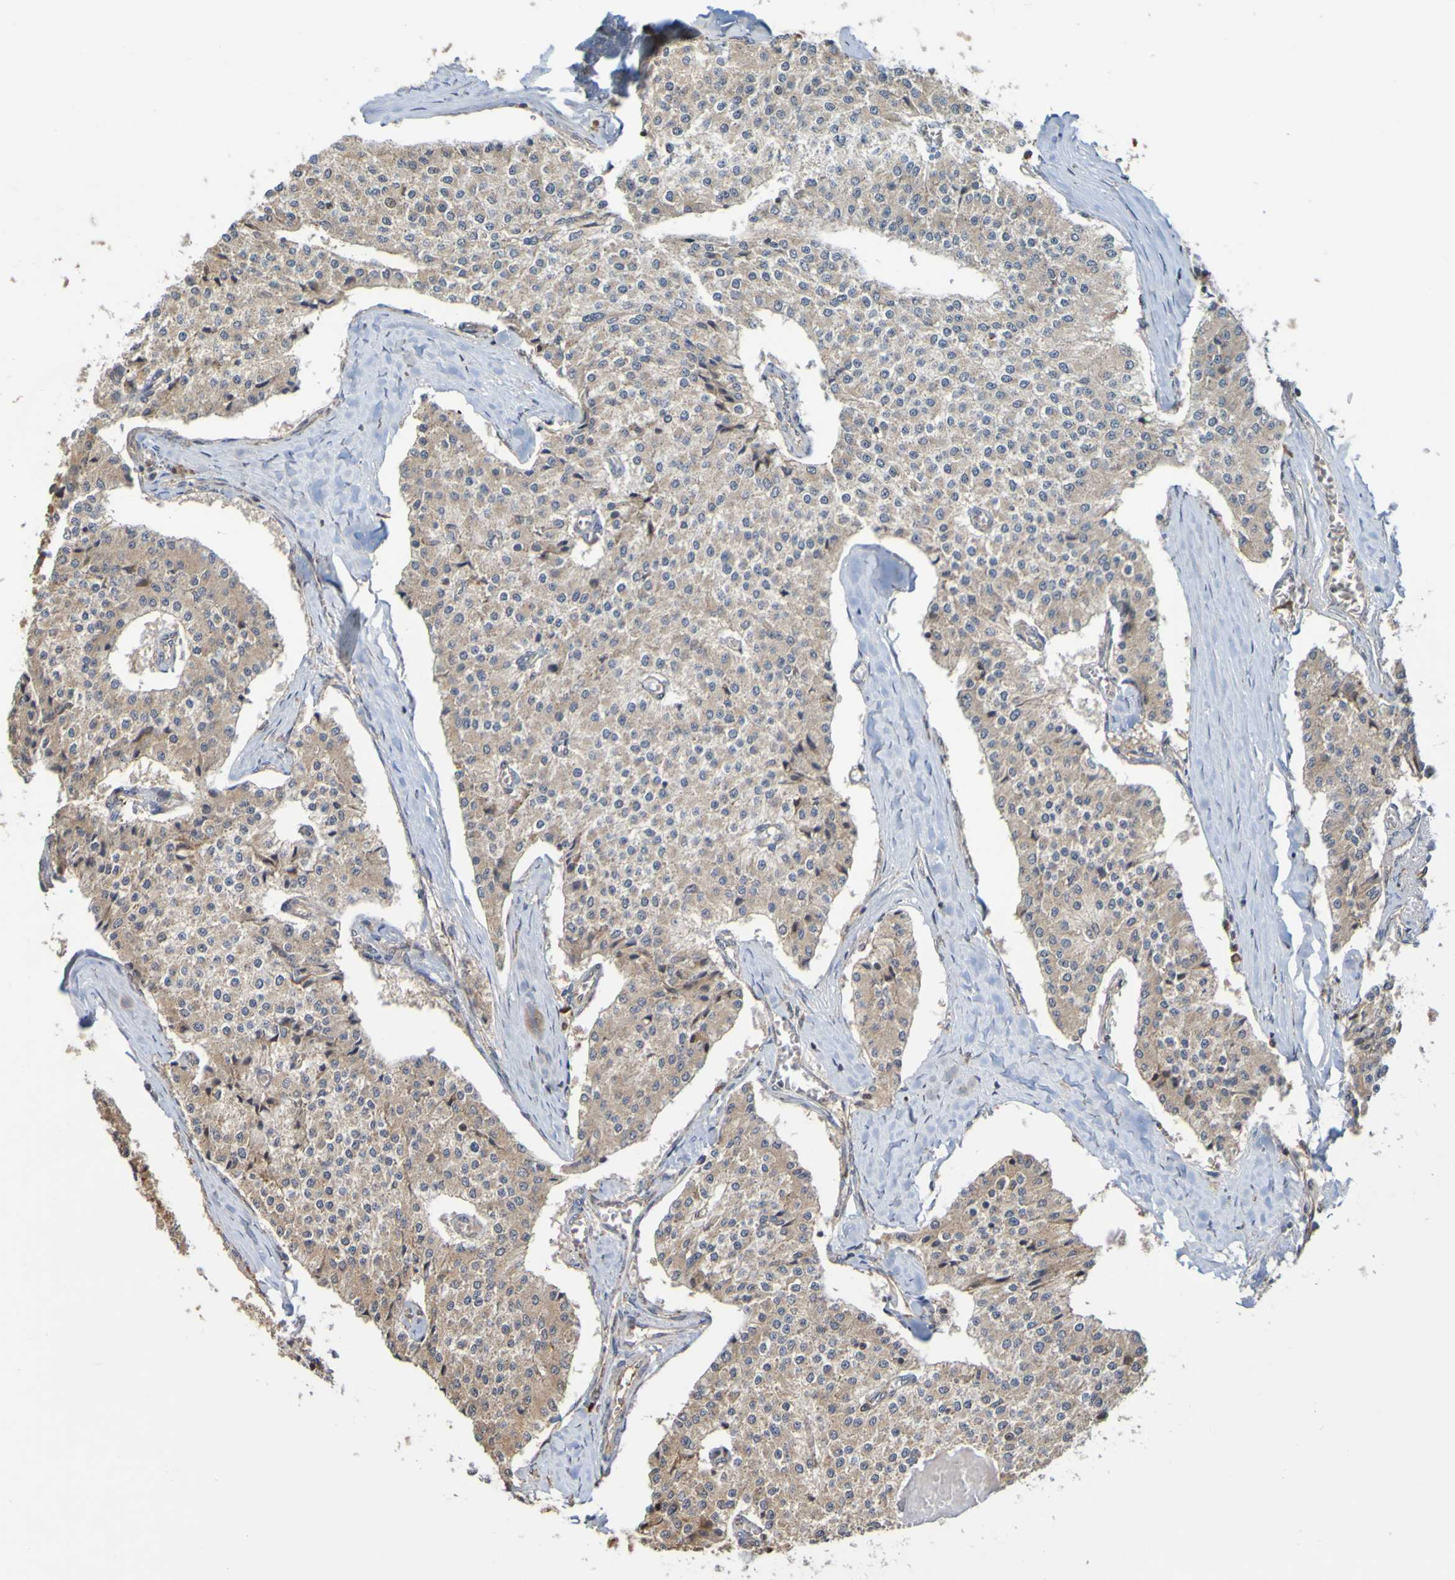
{"staining": {"intensity": "weak", "quantity": ">75%", "location": "cytoplasmic/membranous"}, "tissue": "carcinoid", "cell_type": "Tumor cells", "image_type": "cancer", "snomed": [{"axis": "morphology", "description": "Carcinoid, malignant, NOS"}, {"axis": "topography", "description": "Colon"}], "caption": "A high-resolution histopathology image shows IHC staining of malignant carcinoid, which demonstrates weak cytoplasmic/membranous positivity in approximately >75% of tumor cells. Using DAB (brown) and hematoxylin (blue) stains, captured at high magnification using brightfield microscopy.", "gene": "TMBIM1", "patient": {"sex": "female", "age": 52}}